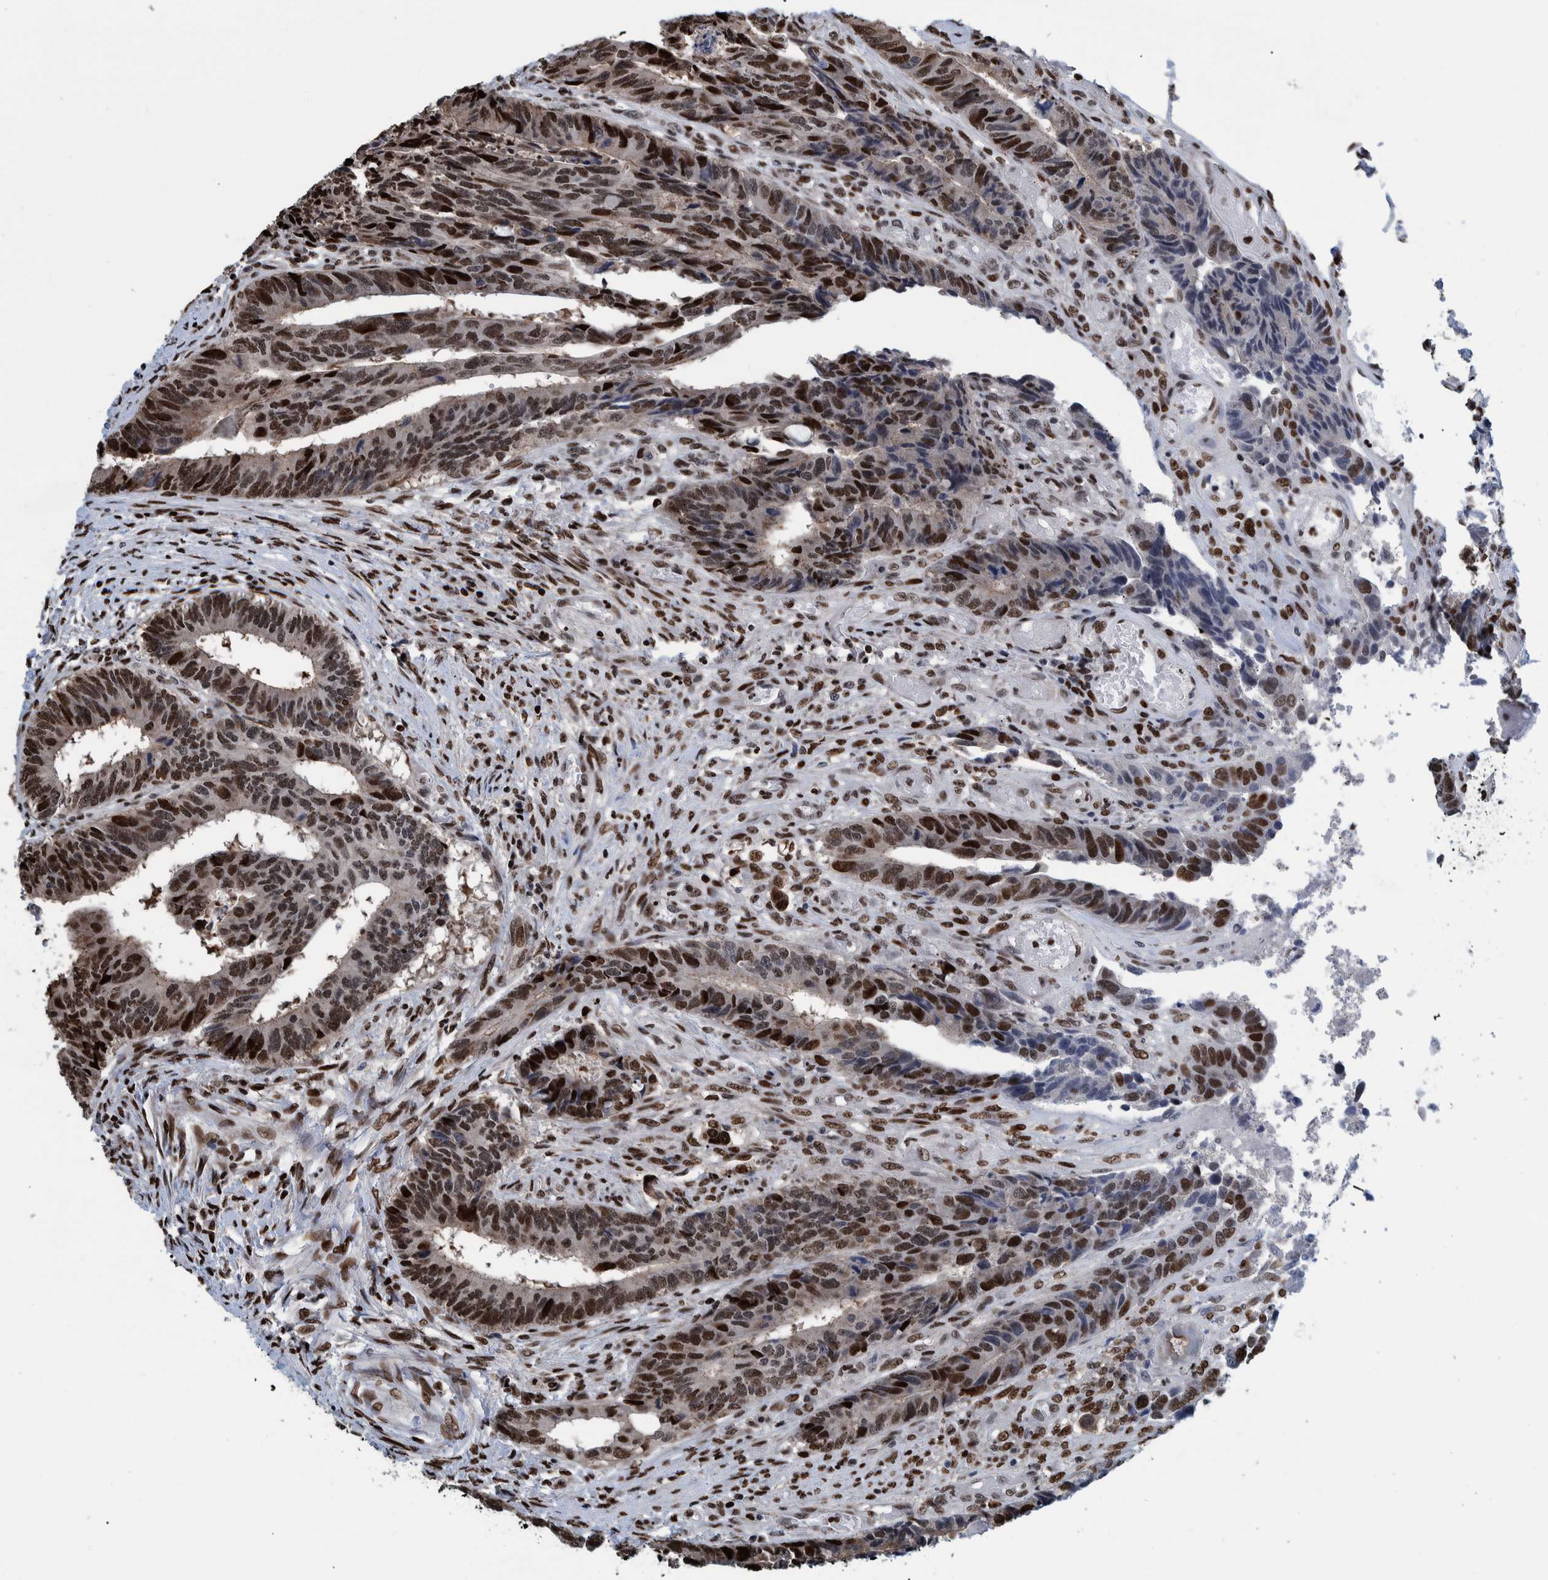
{"staining": {"intensity": "strong", "quantity": "25%-75%", "location": "nuclear"}, "tissue": "colorectal cancer", "cell_type": "Tumor cells", "image_type": "cancer", "snomed": [{"axis": "morphology", "description": "Adenocarcinoma, NOS"}, {"axis": "topography", "description": "Rectum"}], "caption": "Immunohistochemical staining of colorectal cancer reveals high levels of strong nuclear protein positivity in approximately 25%-75% of tumor cells.", "gene": "HEATR9", "patient": {"sex": "male", "age": 84}}